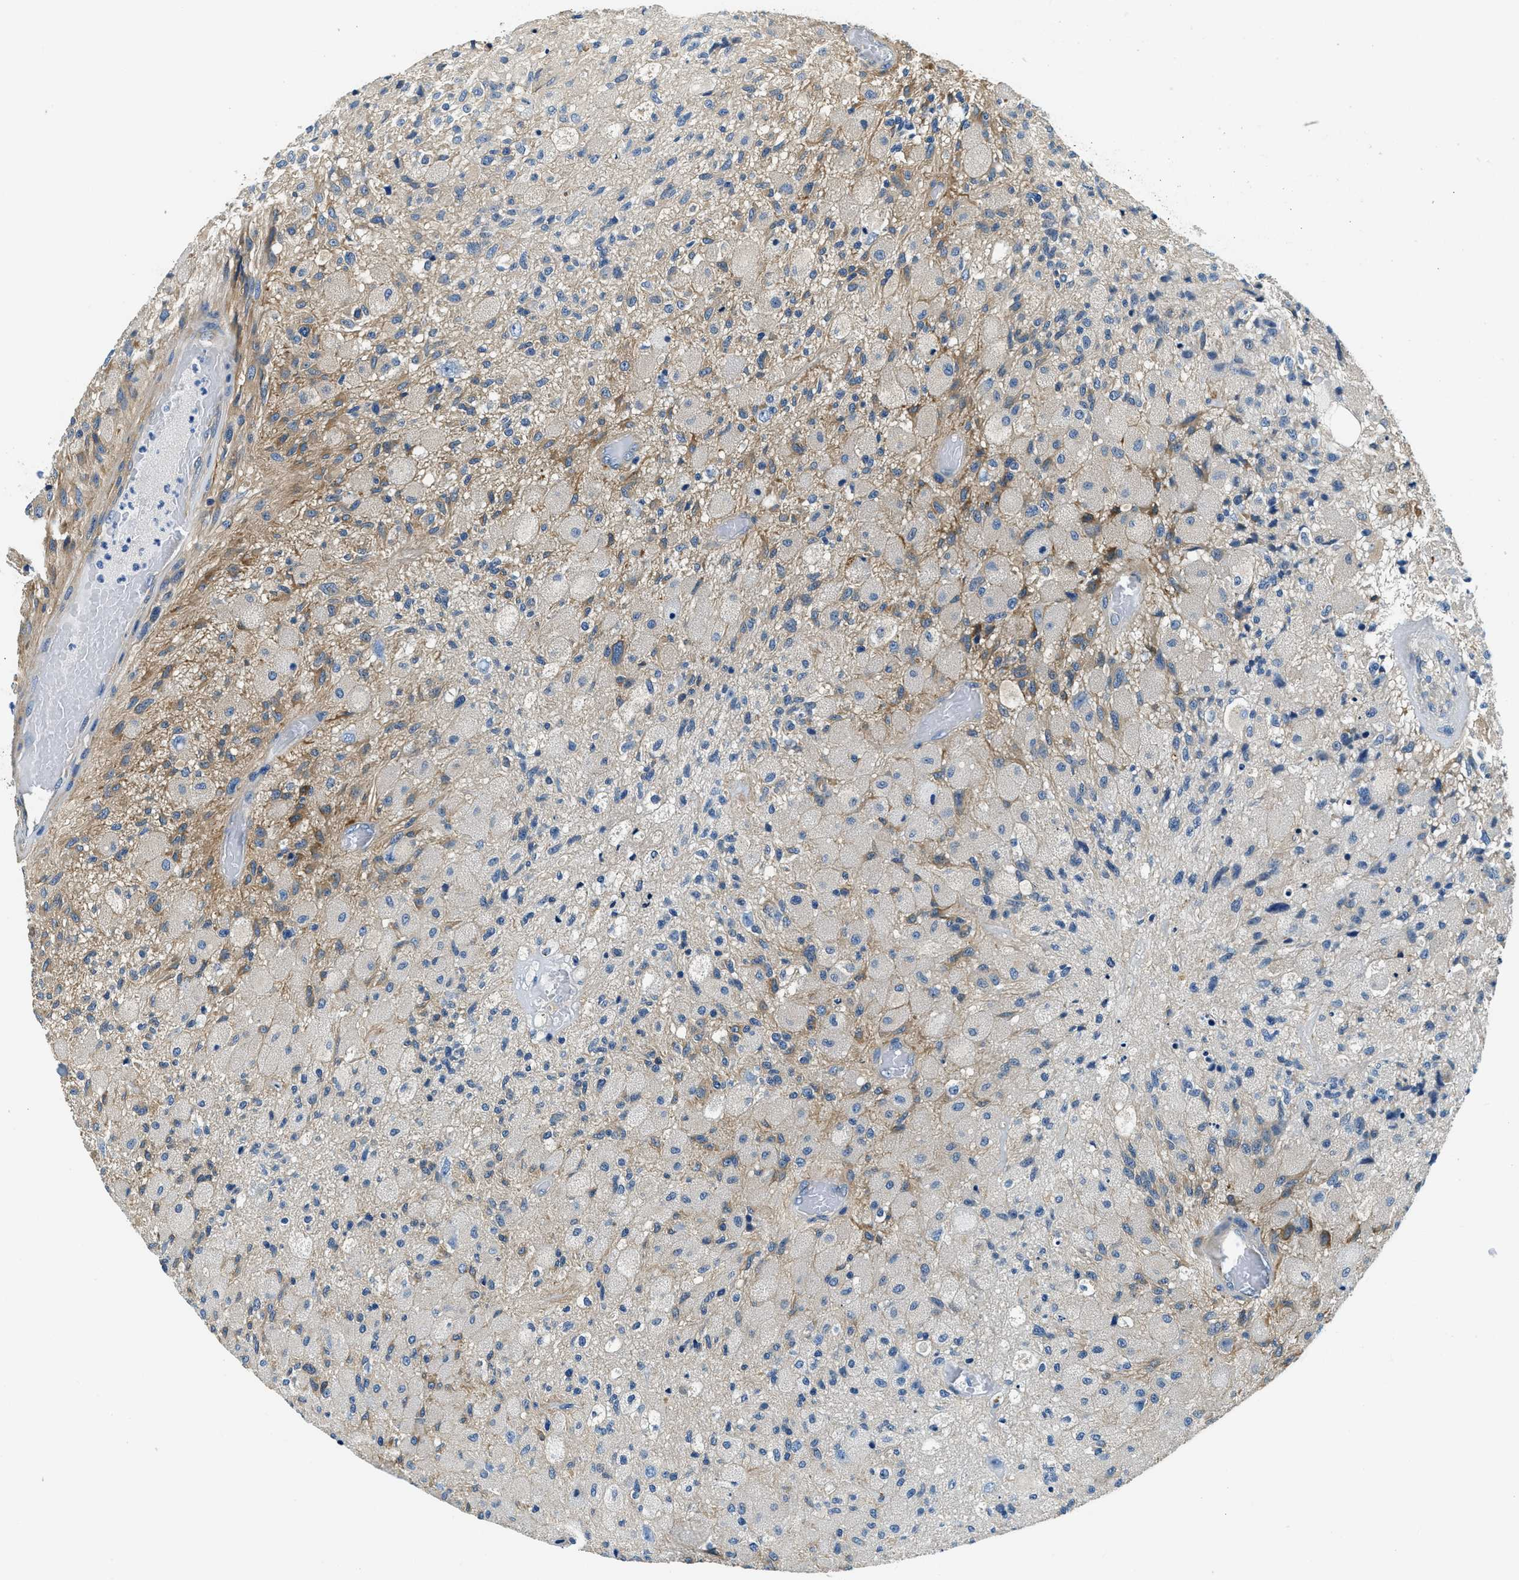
{"staining": {"intensity": "moderate", "quantity": "<25%", "location": "cytoplasmic/membranous"}, "tissue": "glioma", "cell_type": "Tumor cells", "image_type": "cancer", "snomed": [{"axis": "morphology", "description": "Normal tissue, NOS"}, {"axis": "morphology", "description": "Glioma, malignant, High grade"}, {"axis": "topography", "description": "Cerebral cortex"}], "caption": "The immunohistochemical stain labels moderate cytoplasmic/membranous positivity in tumor cells of malignant glioma (high-grade) tissue.", "gene": "TWF1", "patient": {"sex": "male", "age": 77}}